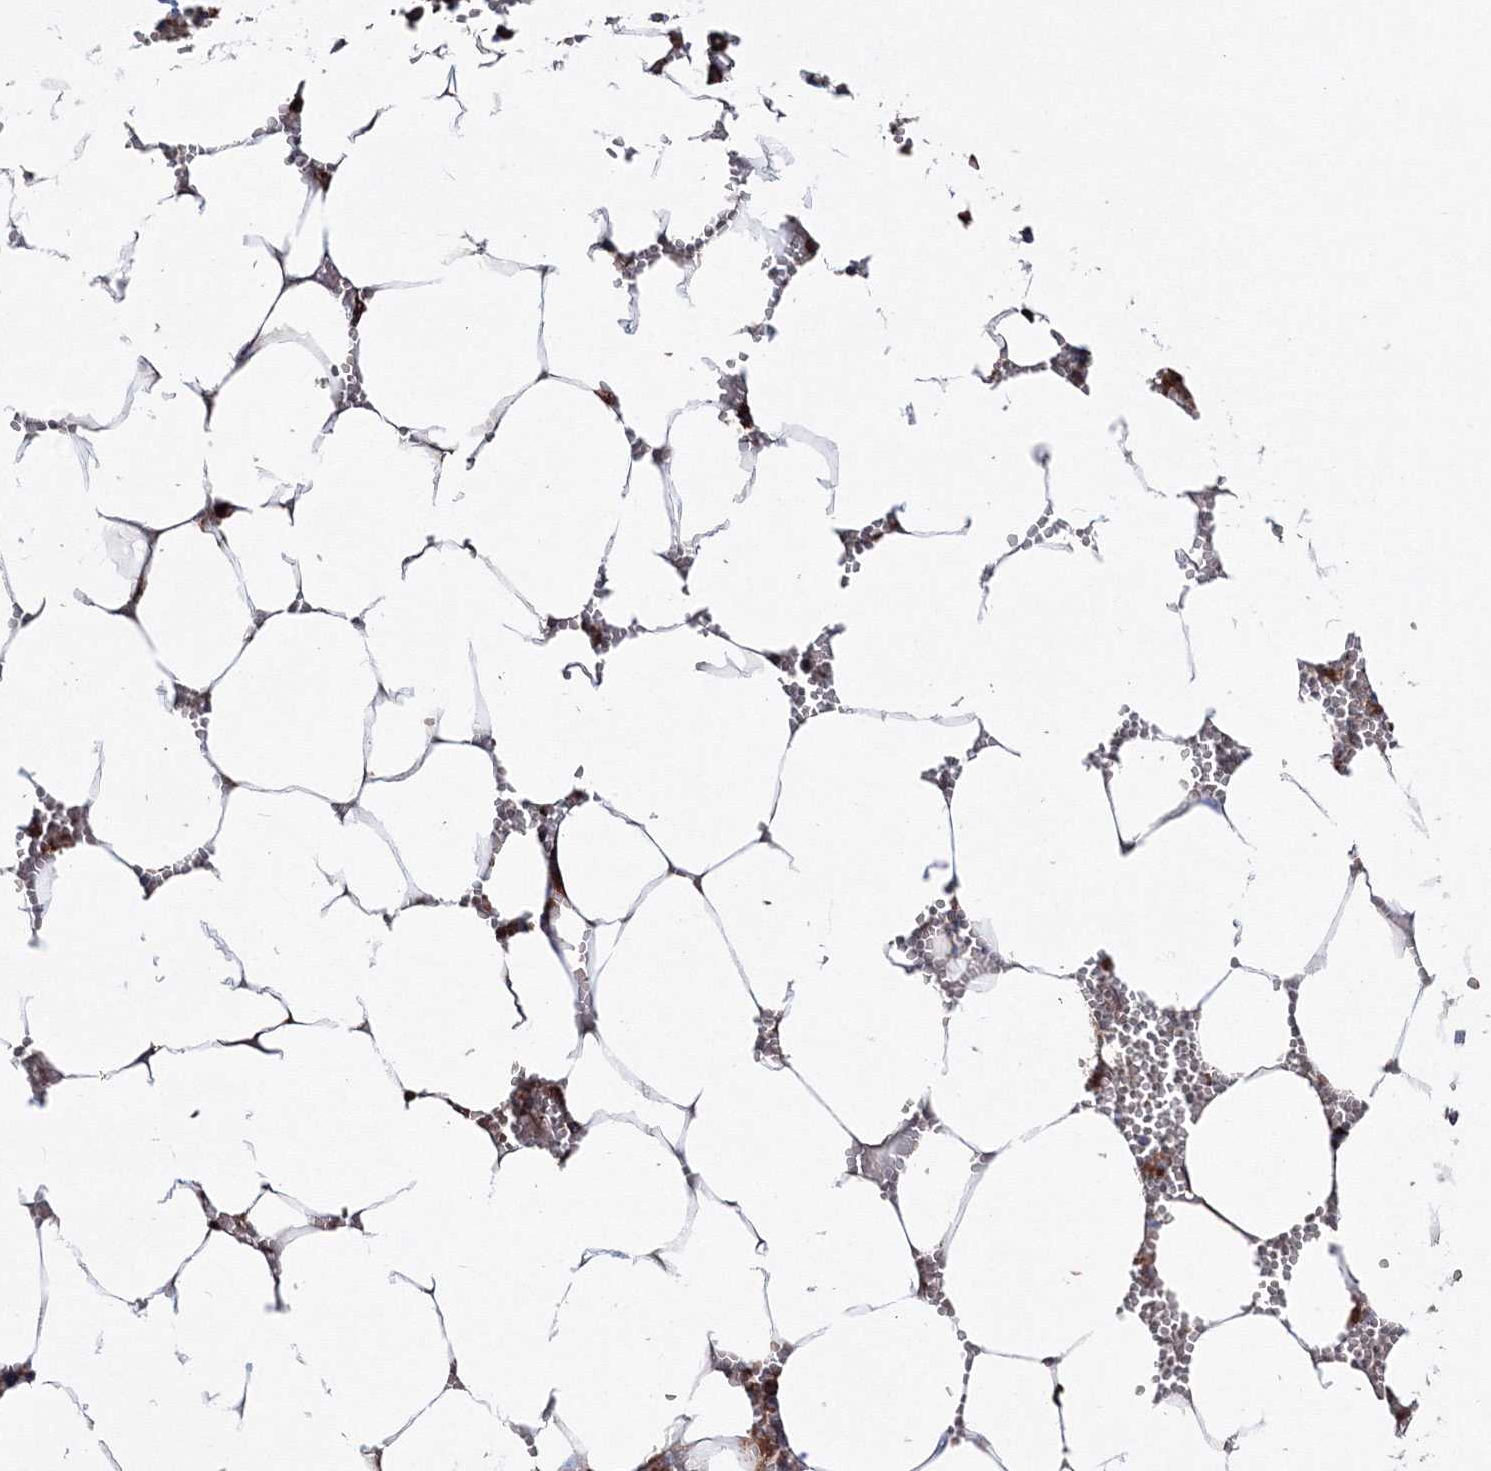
{"staining": {"intensity": "strong", "quantity": ">75%", "location": "cytoplasmic/membranous"}, "tissue": "bone marrow", "cell_type": "Hematopoietic cells", "image_type": "normal", "snomed": [{"axis": "morphology", "description": "Normal tissue, NOS"}, {"axis": "topography", "description": "Bone marrow"}], "caption": "A high amount of strong cytoplasmic/membranous positivity is identified in approximately >75% of hematopoietic cells in unremarkable bone marrow.", "gene": "VPS8", "patient": {"sex": "male", "age": 70}}